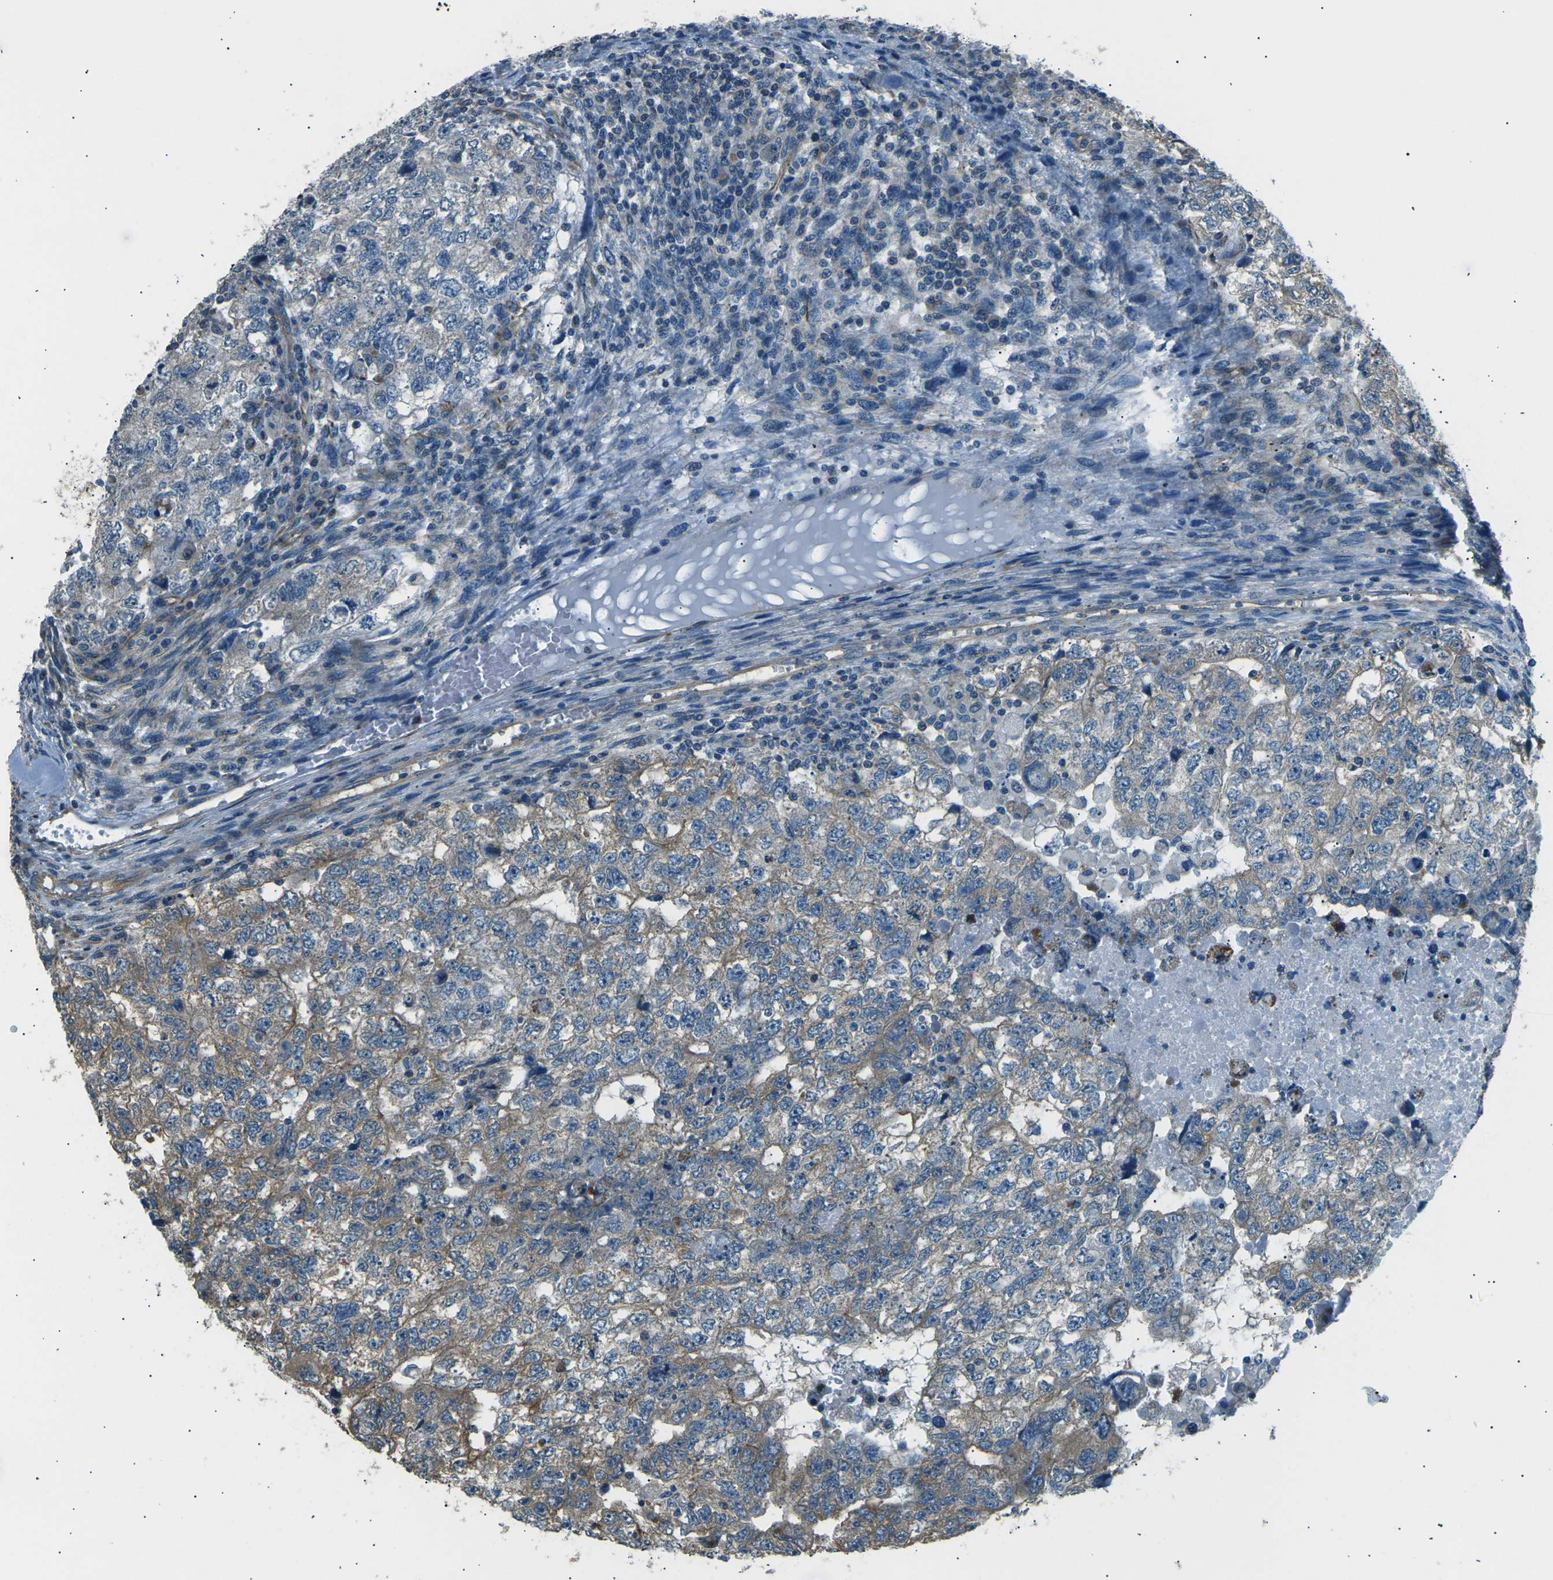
{"staining": {"intensity": "weak", "quantity": "25%-75%", "location": "cytoplasmic/membranous"}, "tissue": "testis cancer", "cell_type": "Tumor cells", "image_type": "cancer", "snomed": [{"axis": "morphology", "description": "Carcinoma, Embryonal, NOS"}, {"axis": "topography", "description": "Testis"}], "caption": "Embryonal carcinoma (testis) was stained to show a protein in brown. There is low levels of weak cytoplasmic/membranous positivity in about 25%-75% of tumor cells.", "gene": "SLK", "patient": {"sex": "male", "age": 36}}